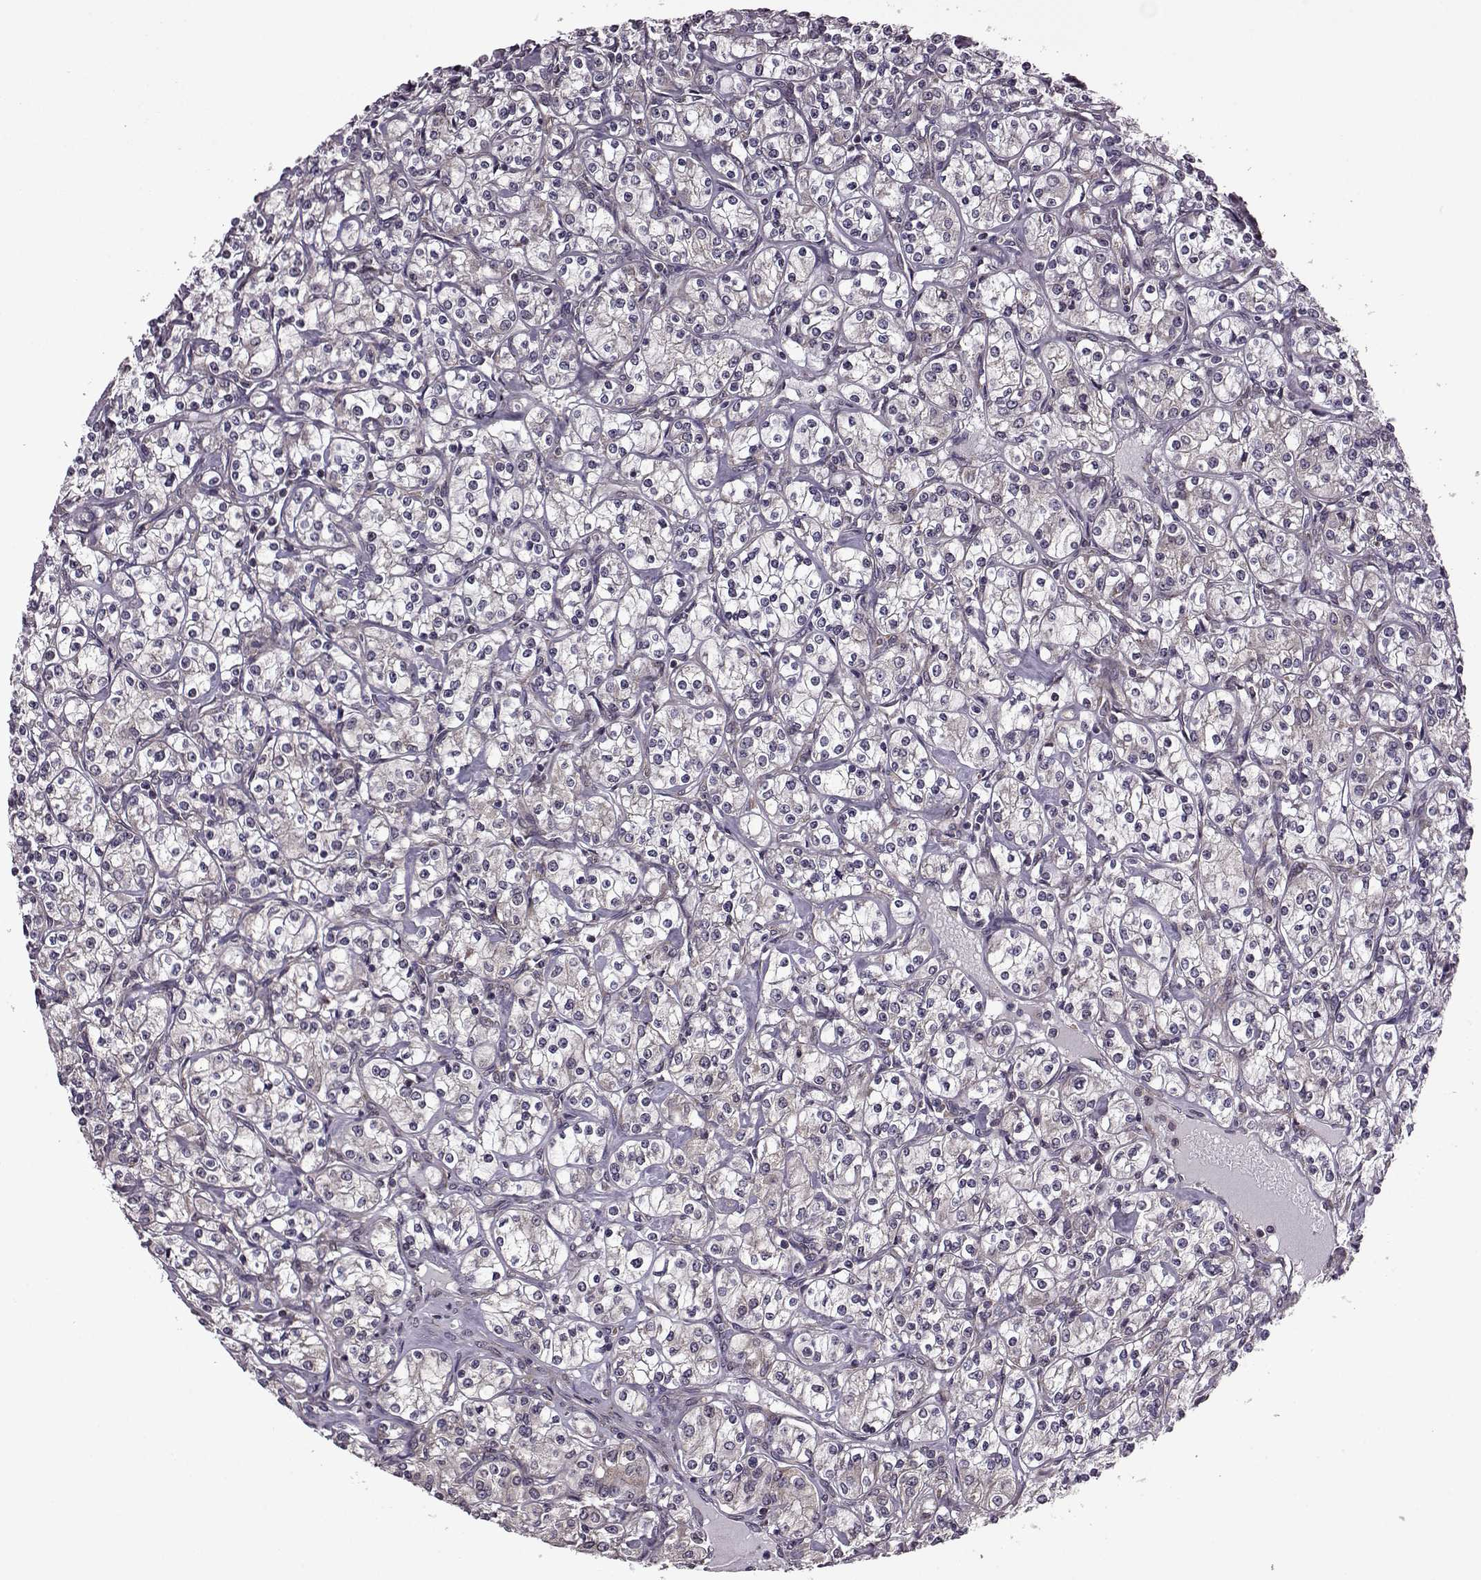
{"staining": {"intensity": "moderate", "quantity": "25%-75%", "location": "cytoplasmic/membranous"}, "tissue": "renal cancer", "cell_type": "Tumor cells", "image_type": "cancer", "snomed": [{"axis": "morphology", "description": "Adenocarcinoma, NOS"}, {"axis": "topography", "description": "Kidney"}], "caption": "Protein expression analysis of human renal cancer reveals moderate cytoplasmic/membranous positivity in about 25%-75% of tumor cells. The staining is performed using DAB brown chromogen to label protein expression. The nuclei are counter-stained blue using hematoxylin.", "gene": "URI1", "patient": {"sex": "male", "age": 77}}